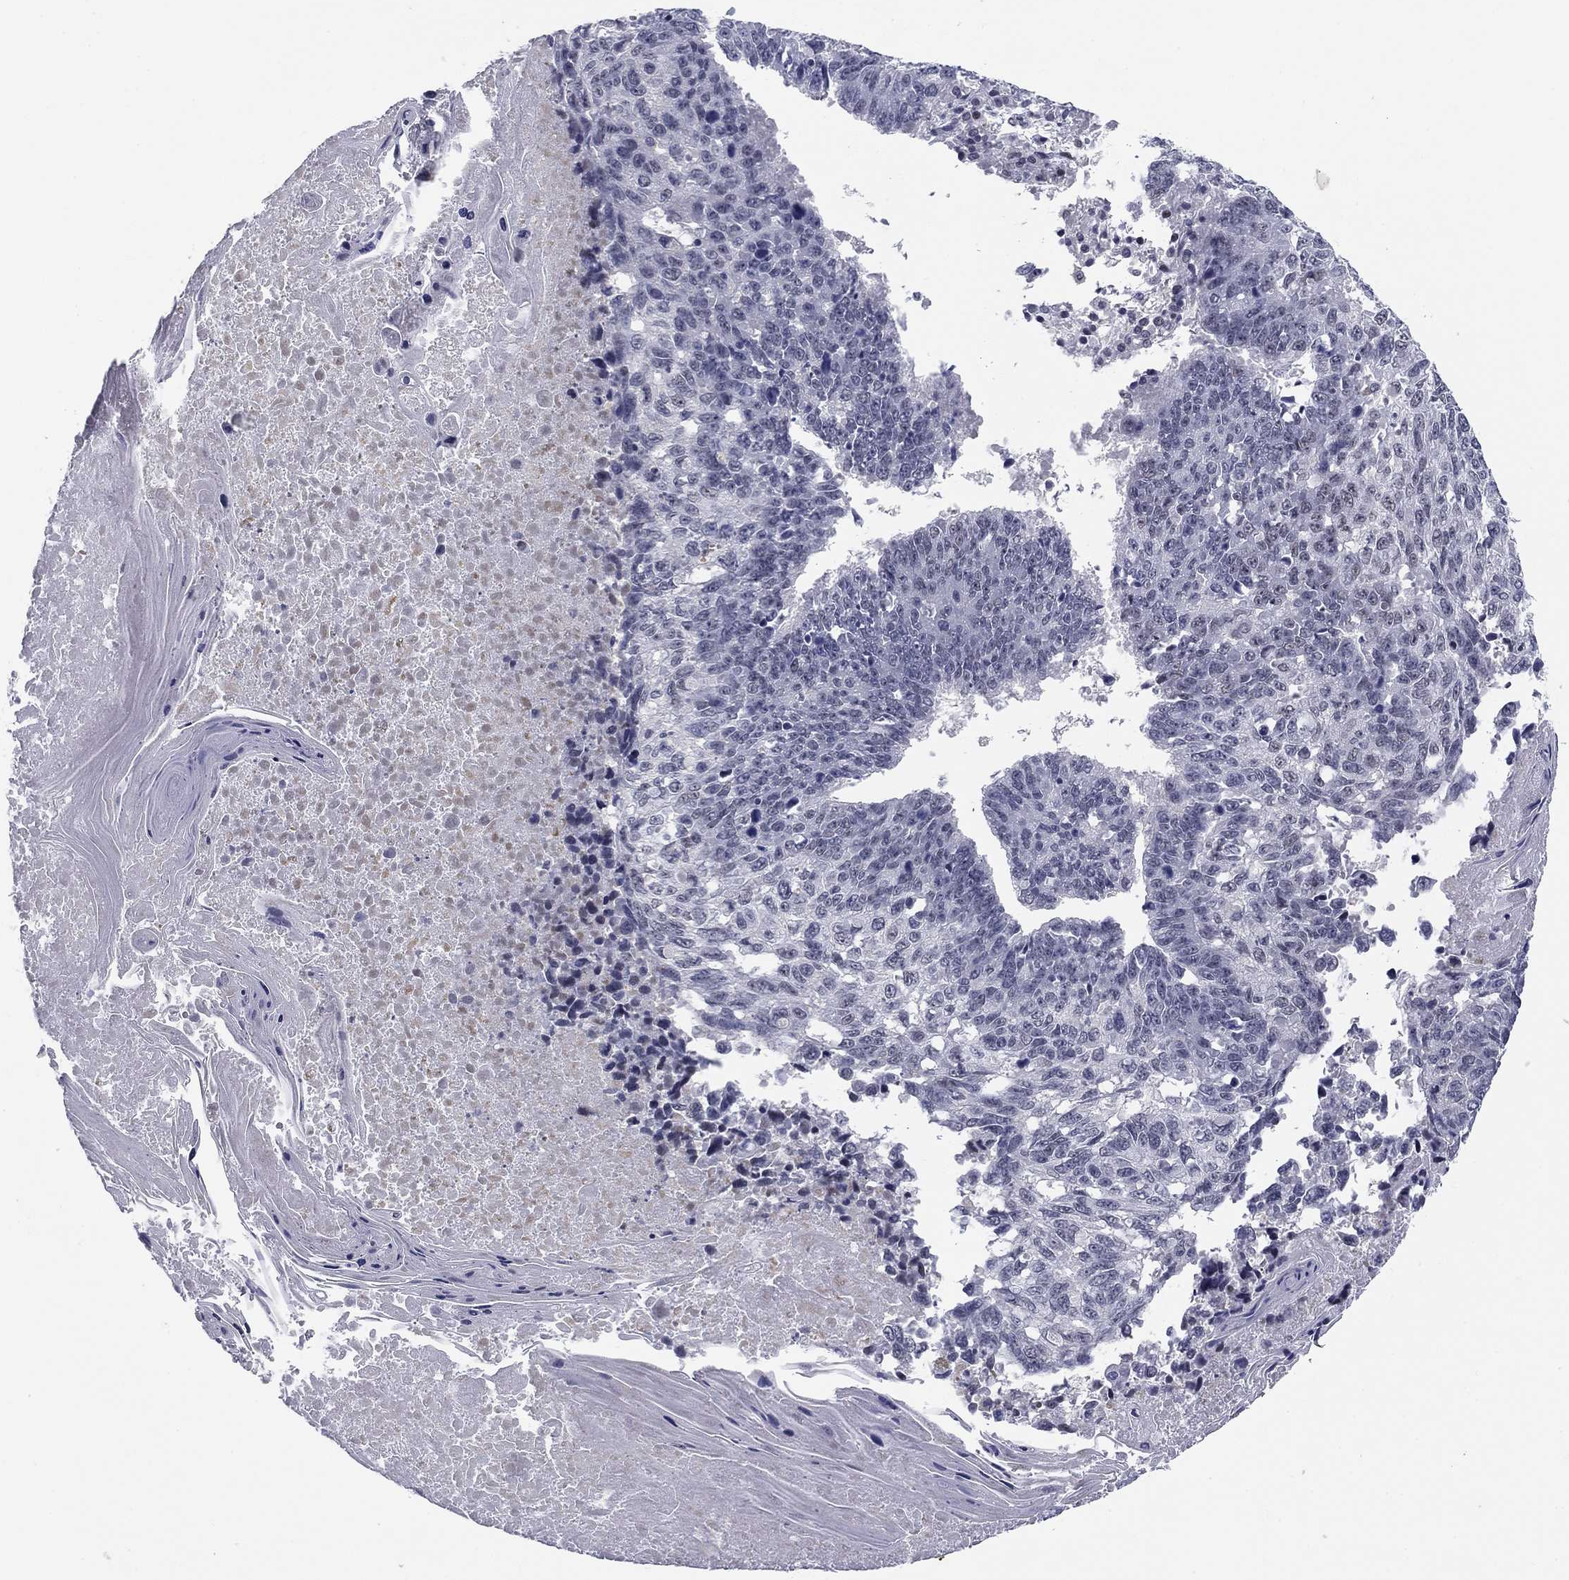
{"staining": {"intensity": "negative", "quantity": "none", "location": "none"}, "tissue": "lung cancer", "cell_type": "Tumor cells", "image_type": "cancer", "snomed": [{"axis": "morphology", "description": "Squamous cell carcinoma, NOS"}, {"axis": "topography", "description": "Lung"}], "caption": "DAB immunohistochemical staining of human lung cancer exhibits no significant staining in tumor cells. (DAB (3,3'-diaminobenzidine) immunohistochemistry visualized using brightfield microscopy, high magnification).", "gene": "TIGD4", "patient": {"sex": "male", "age": 73}}